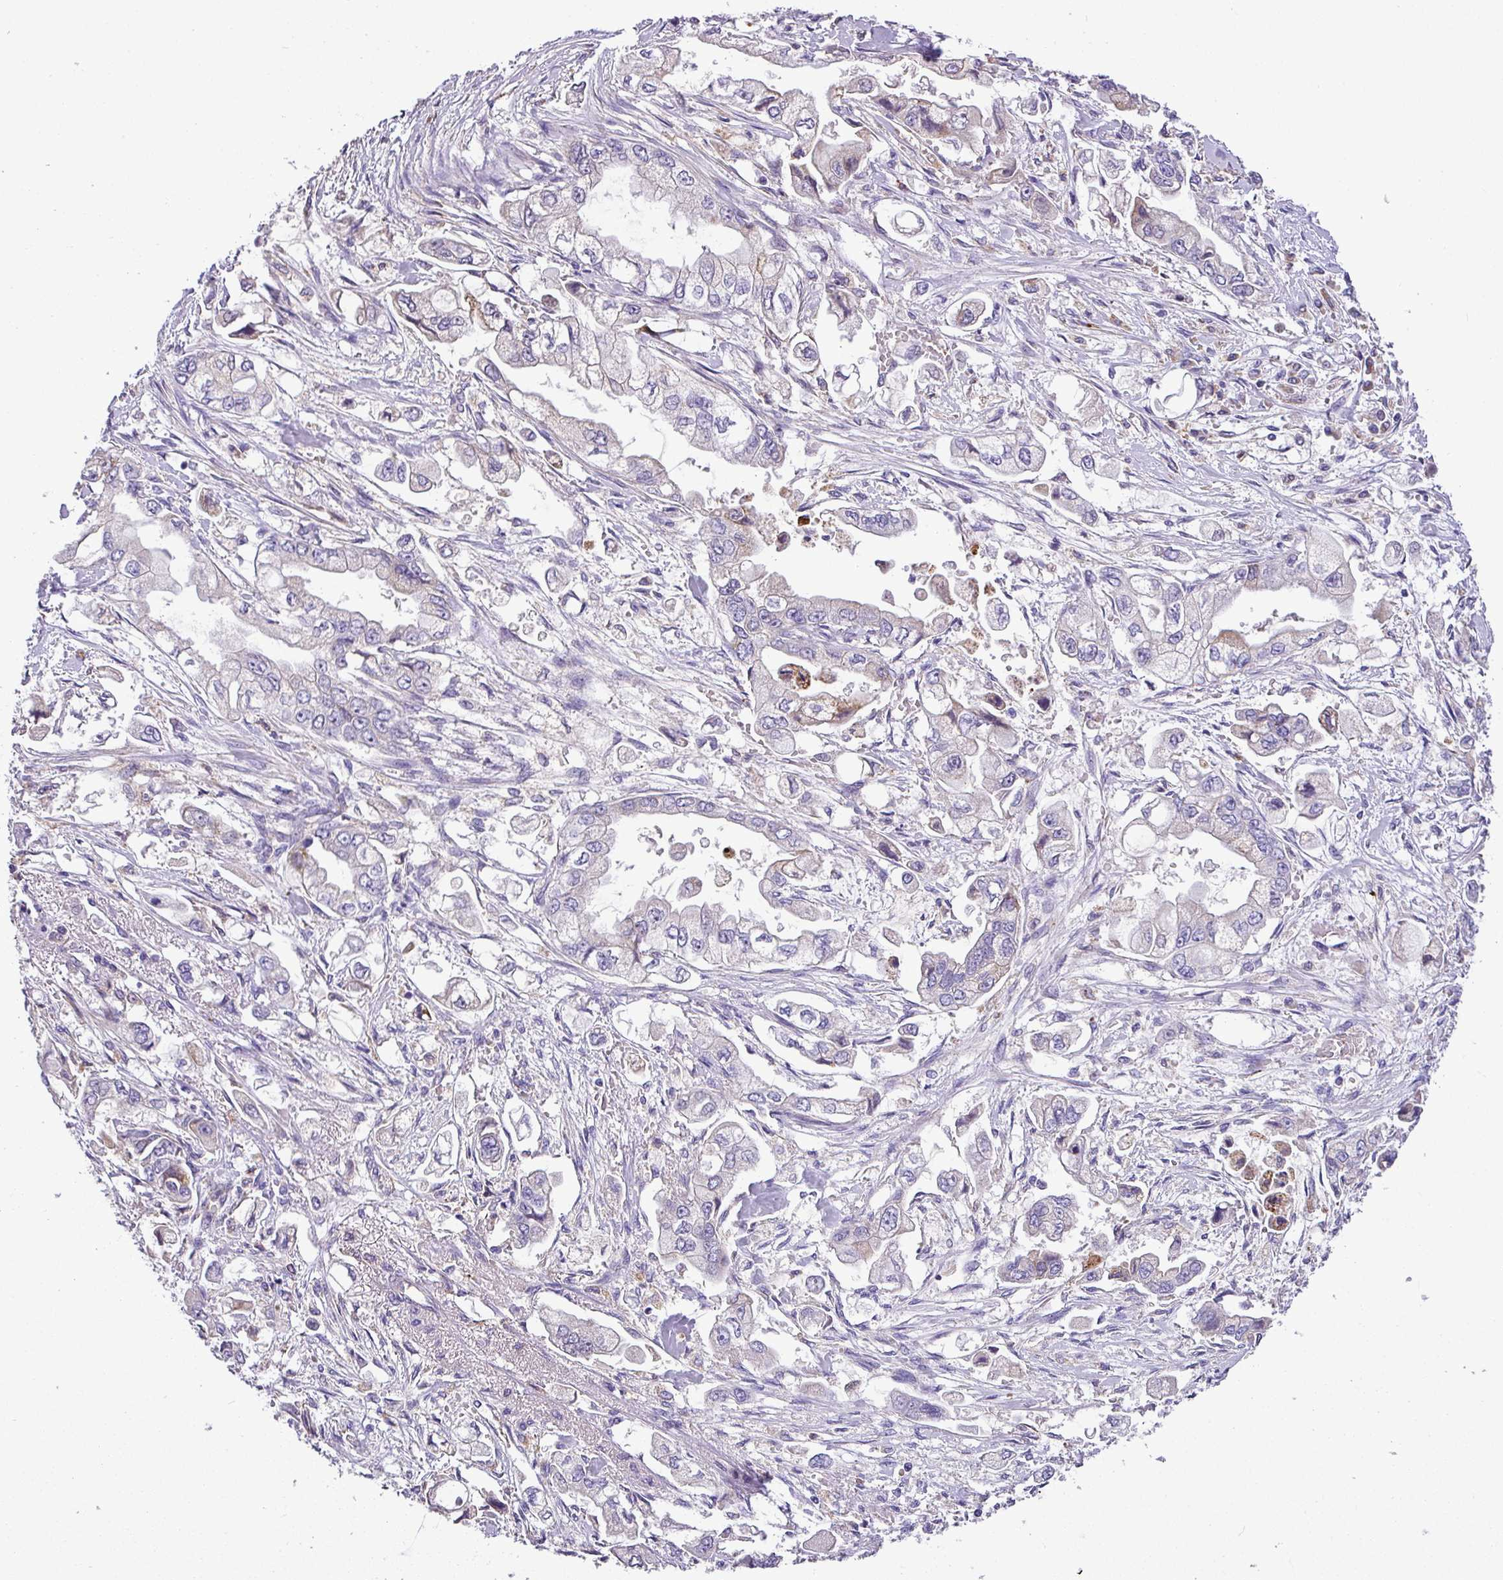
{"staining": {"intensity": "negative", "quantity": "none", "location": "none"}, "tissue": "stomach cancer", "cell_type": "Tumor cells", "image_type": "cancer", "snomed": [{"axis": "morphology", "description": "Adenocarcinoma, NOS"}, {"axis": "topography", "description": "Stomach"}], "caption": "Stomach adenocarcinoma was stained to show a protein in brown. There is no significant positivity in tumor cells. (Brightfield microscopy of DAB (3,3'-diaminobenzidine) immunohistochemistry at high magnification).", "gene": "ANXA2R", "patient": {"sex": "male", "age": 62}}